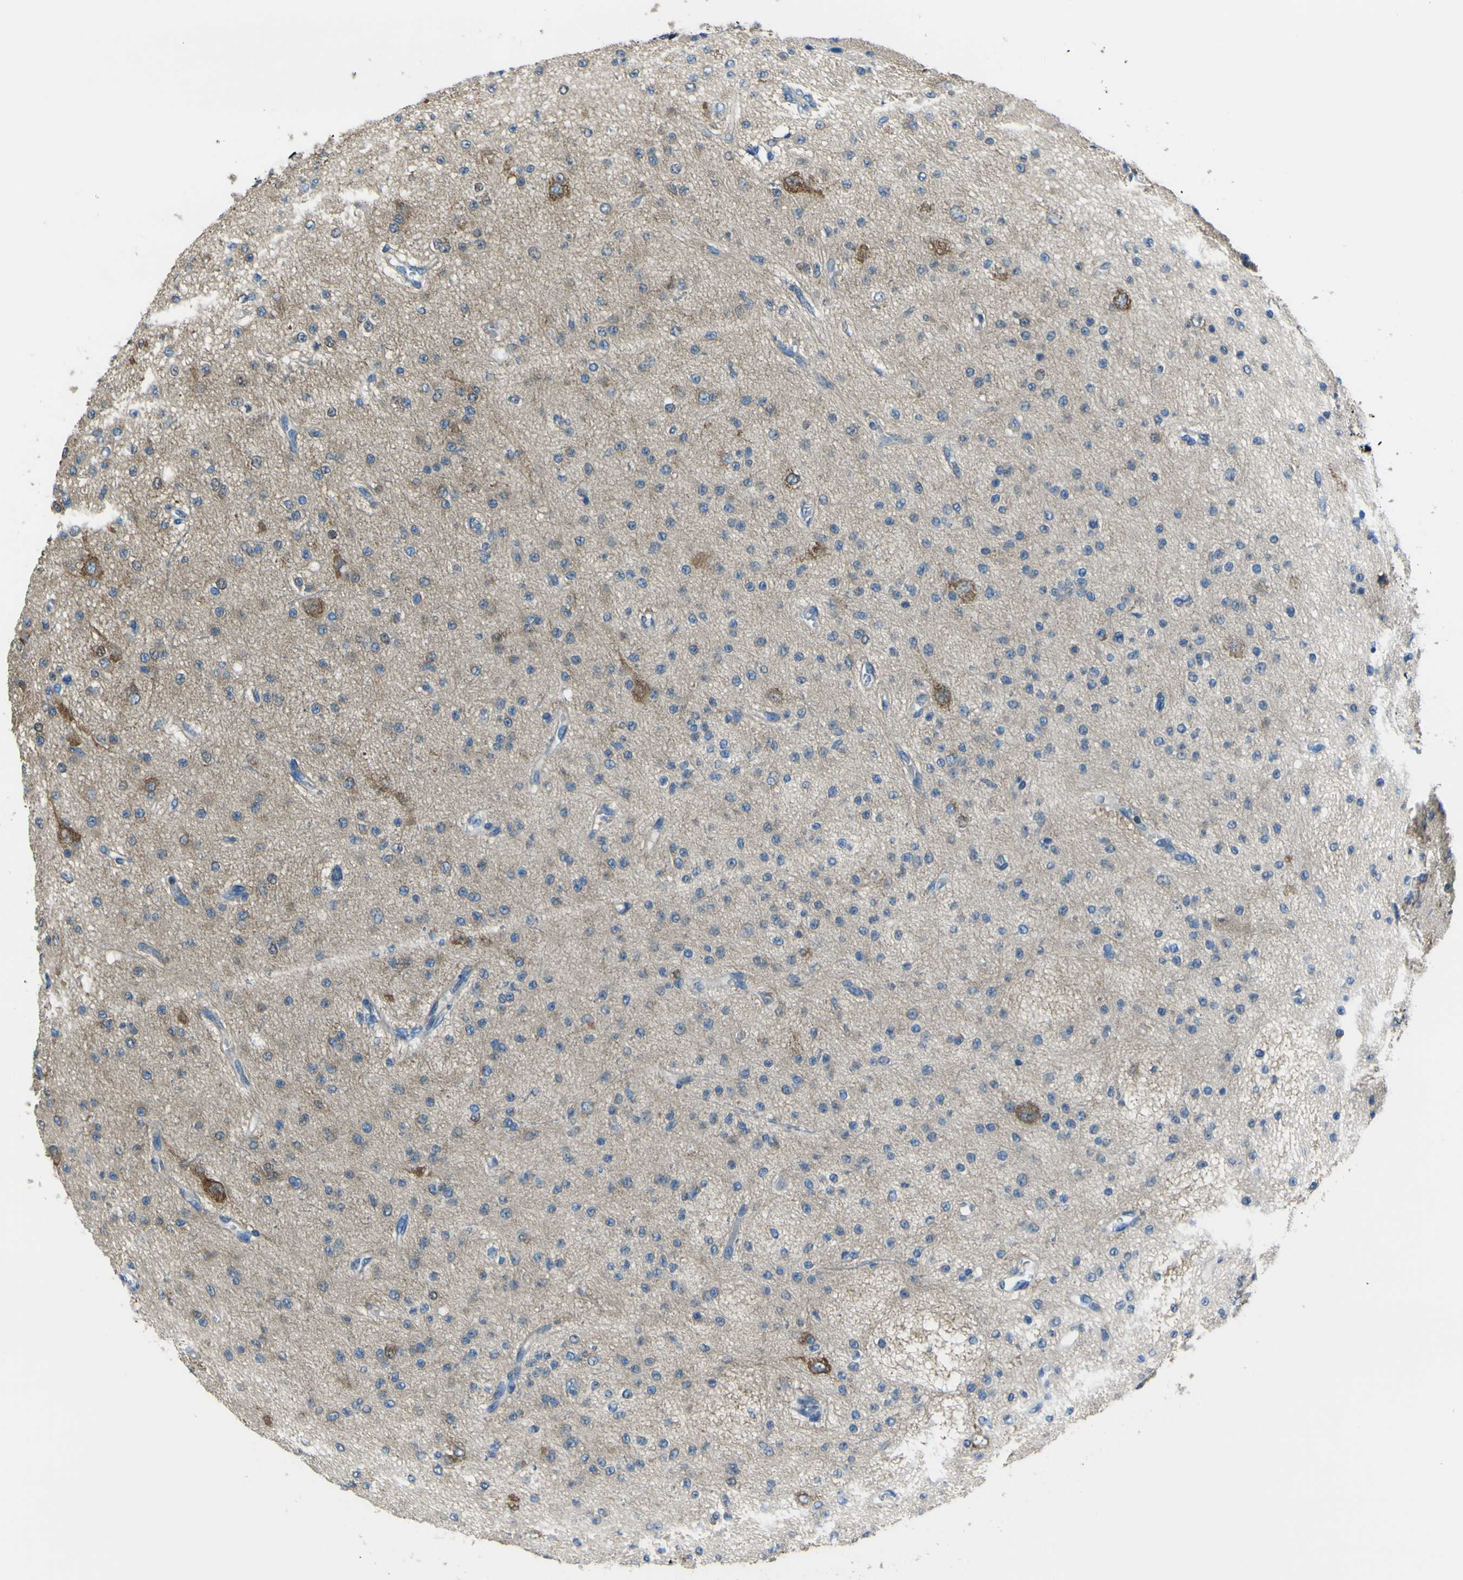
{"staining": {"intensity": "negative", "quantity": "none", "location": "none"}, "tissue": "glioma", "cell_type": "Tumor cells", "image_type": "cancer", "snomed": [{"axis": "morphology", "description": "Glioma, malignant, Low grade"}, {"axis": "topography", "description": "Brain"}], "caption": "Image shows no protein positivity in tumor cells of glioma tissue.", "gene": "STIM1", "patient": {"sex": "male", "age": 38}}